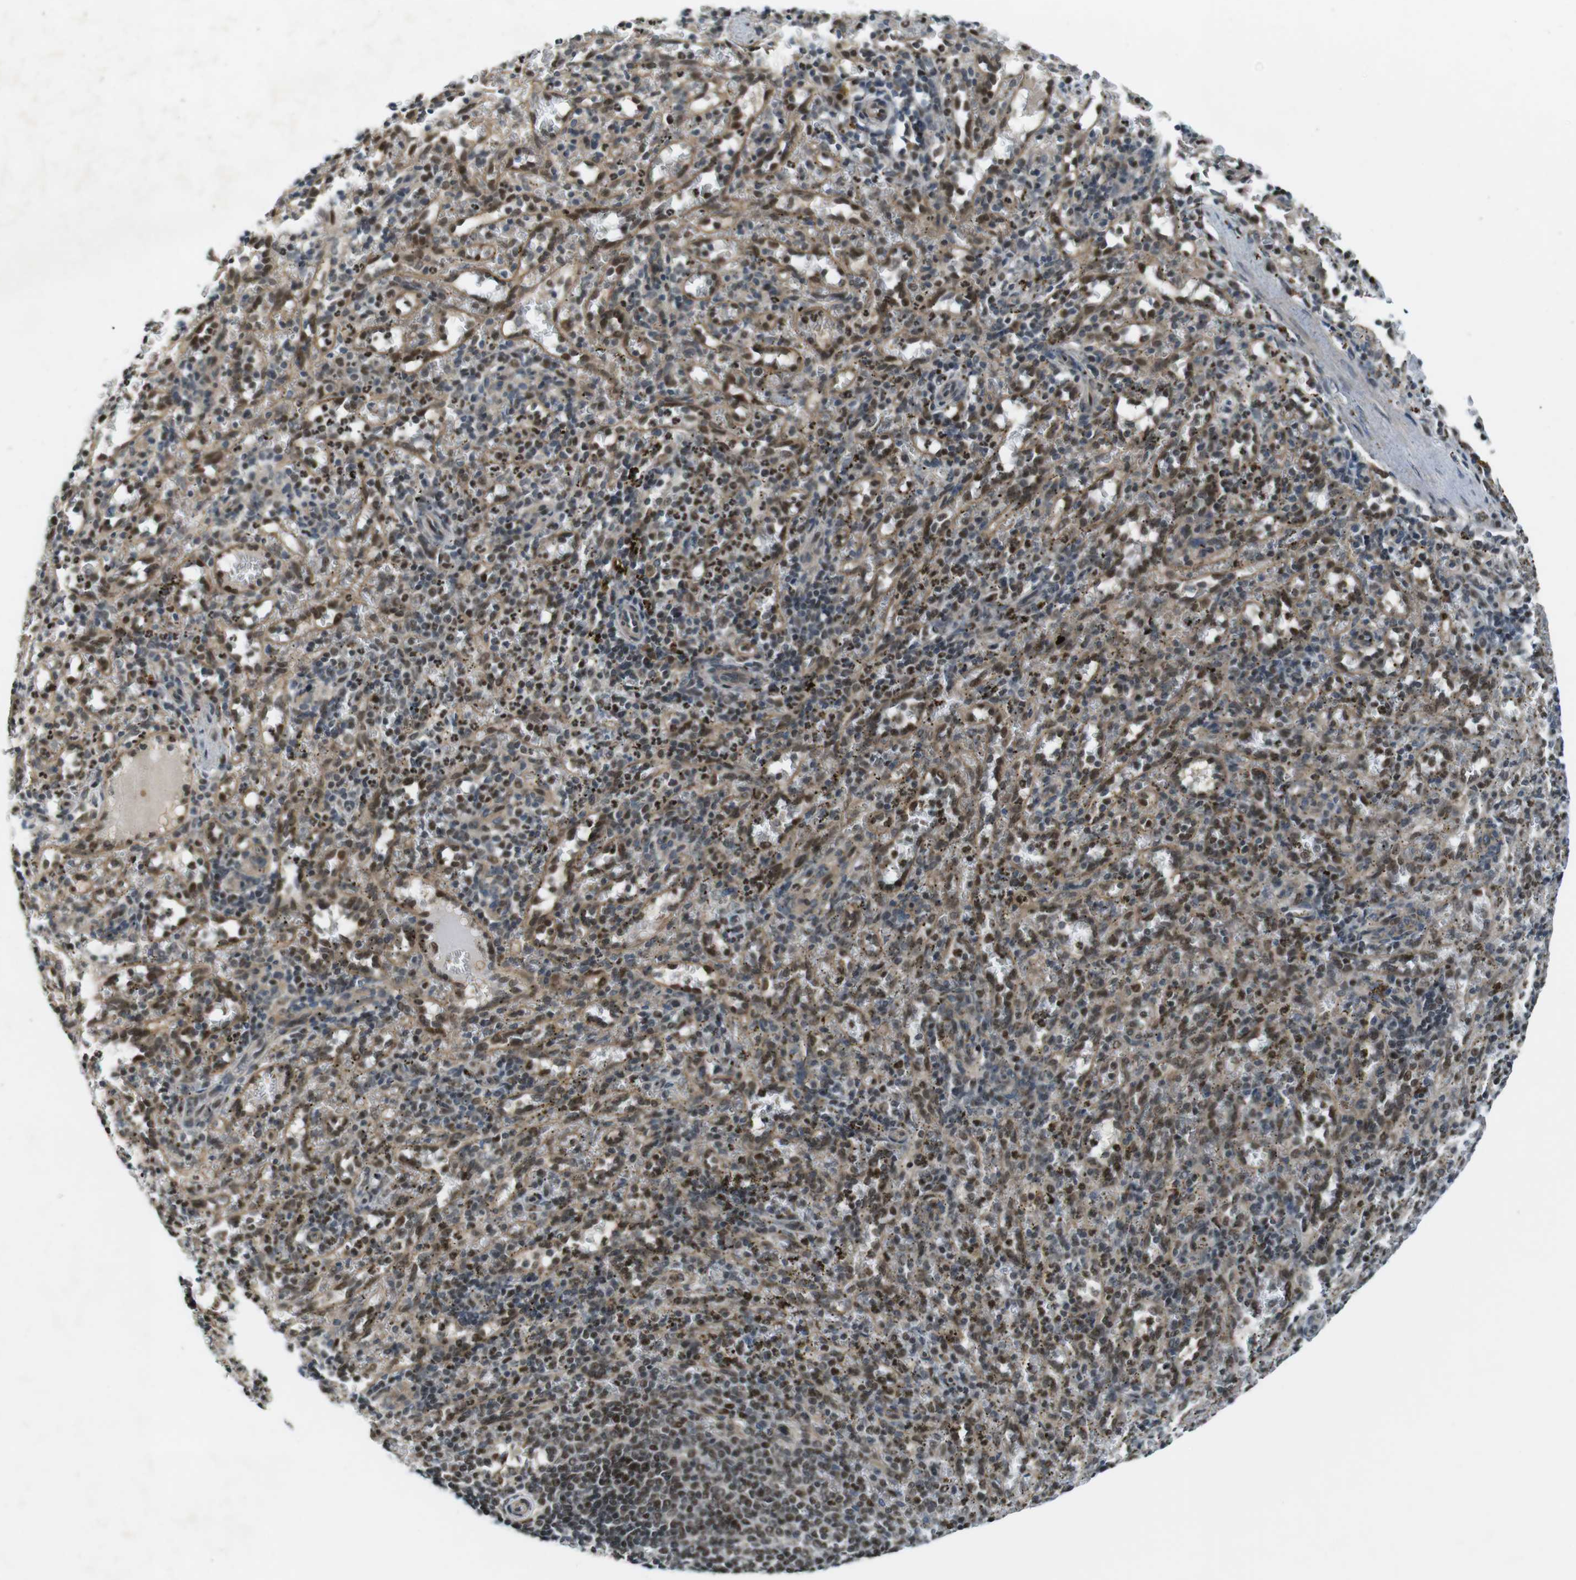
{"staining": {"intensity": "moderate", "quantity": "25%-75%", "location": "nuclear"}, "tissue": "spleen", "cell_type": "Cells in red pulp", "image_type": "normal", "snomed": [{"axis": "morphology", "description": "Normal tissue, NOS"}, {"axis": "topography", "description": "Spleen"}], "caption": "Protein positivity by immunohistochemistry (IHC) demonstrates moderate nuclear expression in about 25%-75% of cells in red pulp in benign spleen. The staining is performed using DAB brown chromogen to label protein expression. The nuclei are counter-stained blue using hematoxylin.", "gene": "MAPKAPK5", "patient": {"sex": "female", "age": 10}}